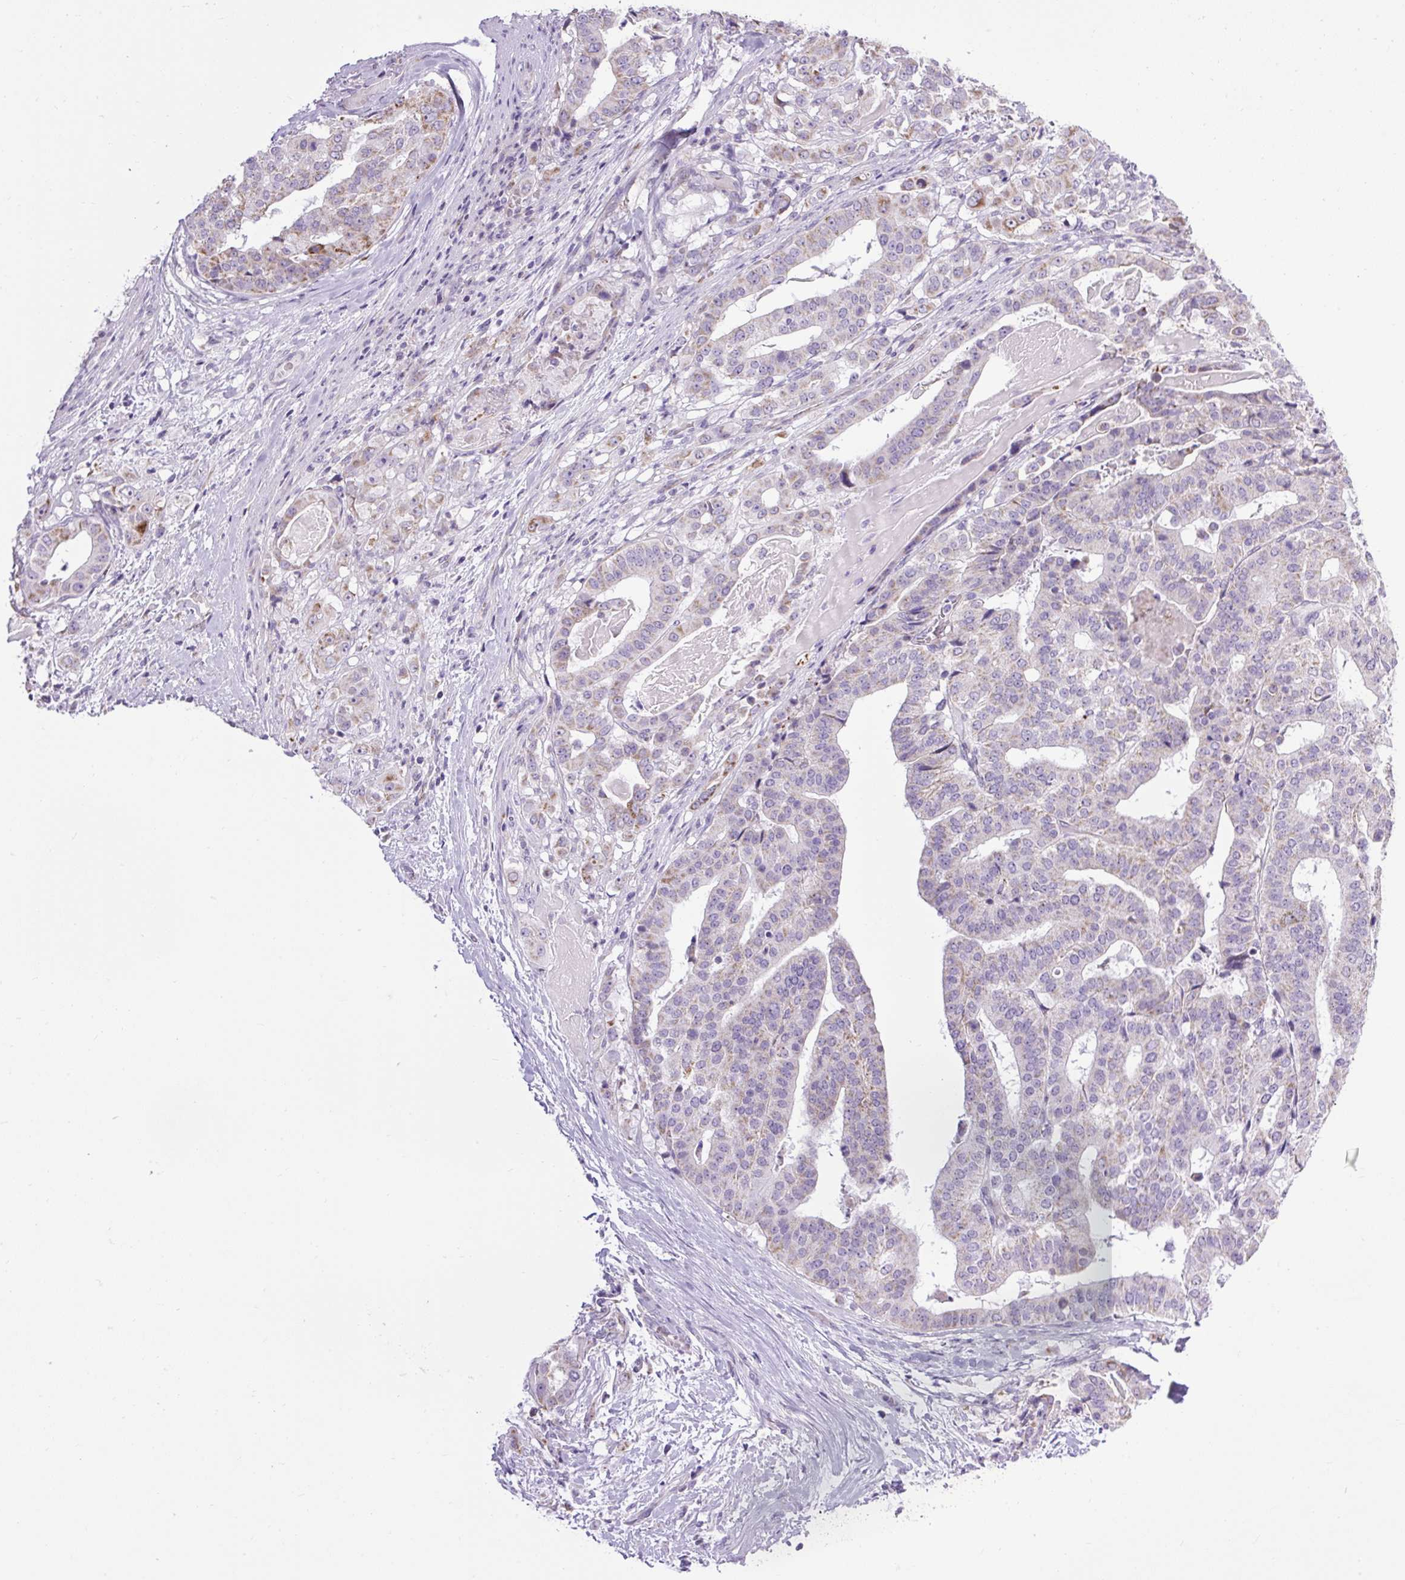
{"staining": {"intensity": "moderate", "quantity": "<25%", "location": "cytoplasmic/membranous"}, "tissue": "stomach cancer", "cell_type": "Tumor cells", "image_type": "cancer", "snomed": [{"axis": "morphology", "description": "Adenocarcinoma, NOS"}, {"axis": "topography", "description": "Stomach"}], "caption": "This is an image of immunohistochemistry staining of stomach cancer, which shows moderate positivity in the cytoplasmic/membranous of tumor cells.", "gene": "RNASE10", "patient": {"sex": "male", "age": 48}}